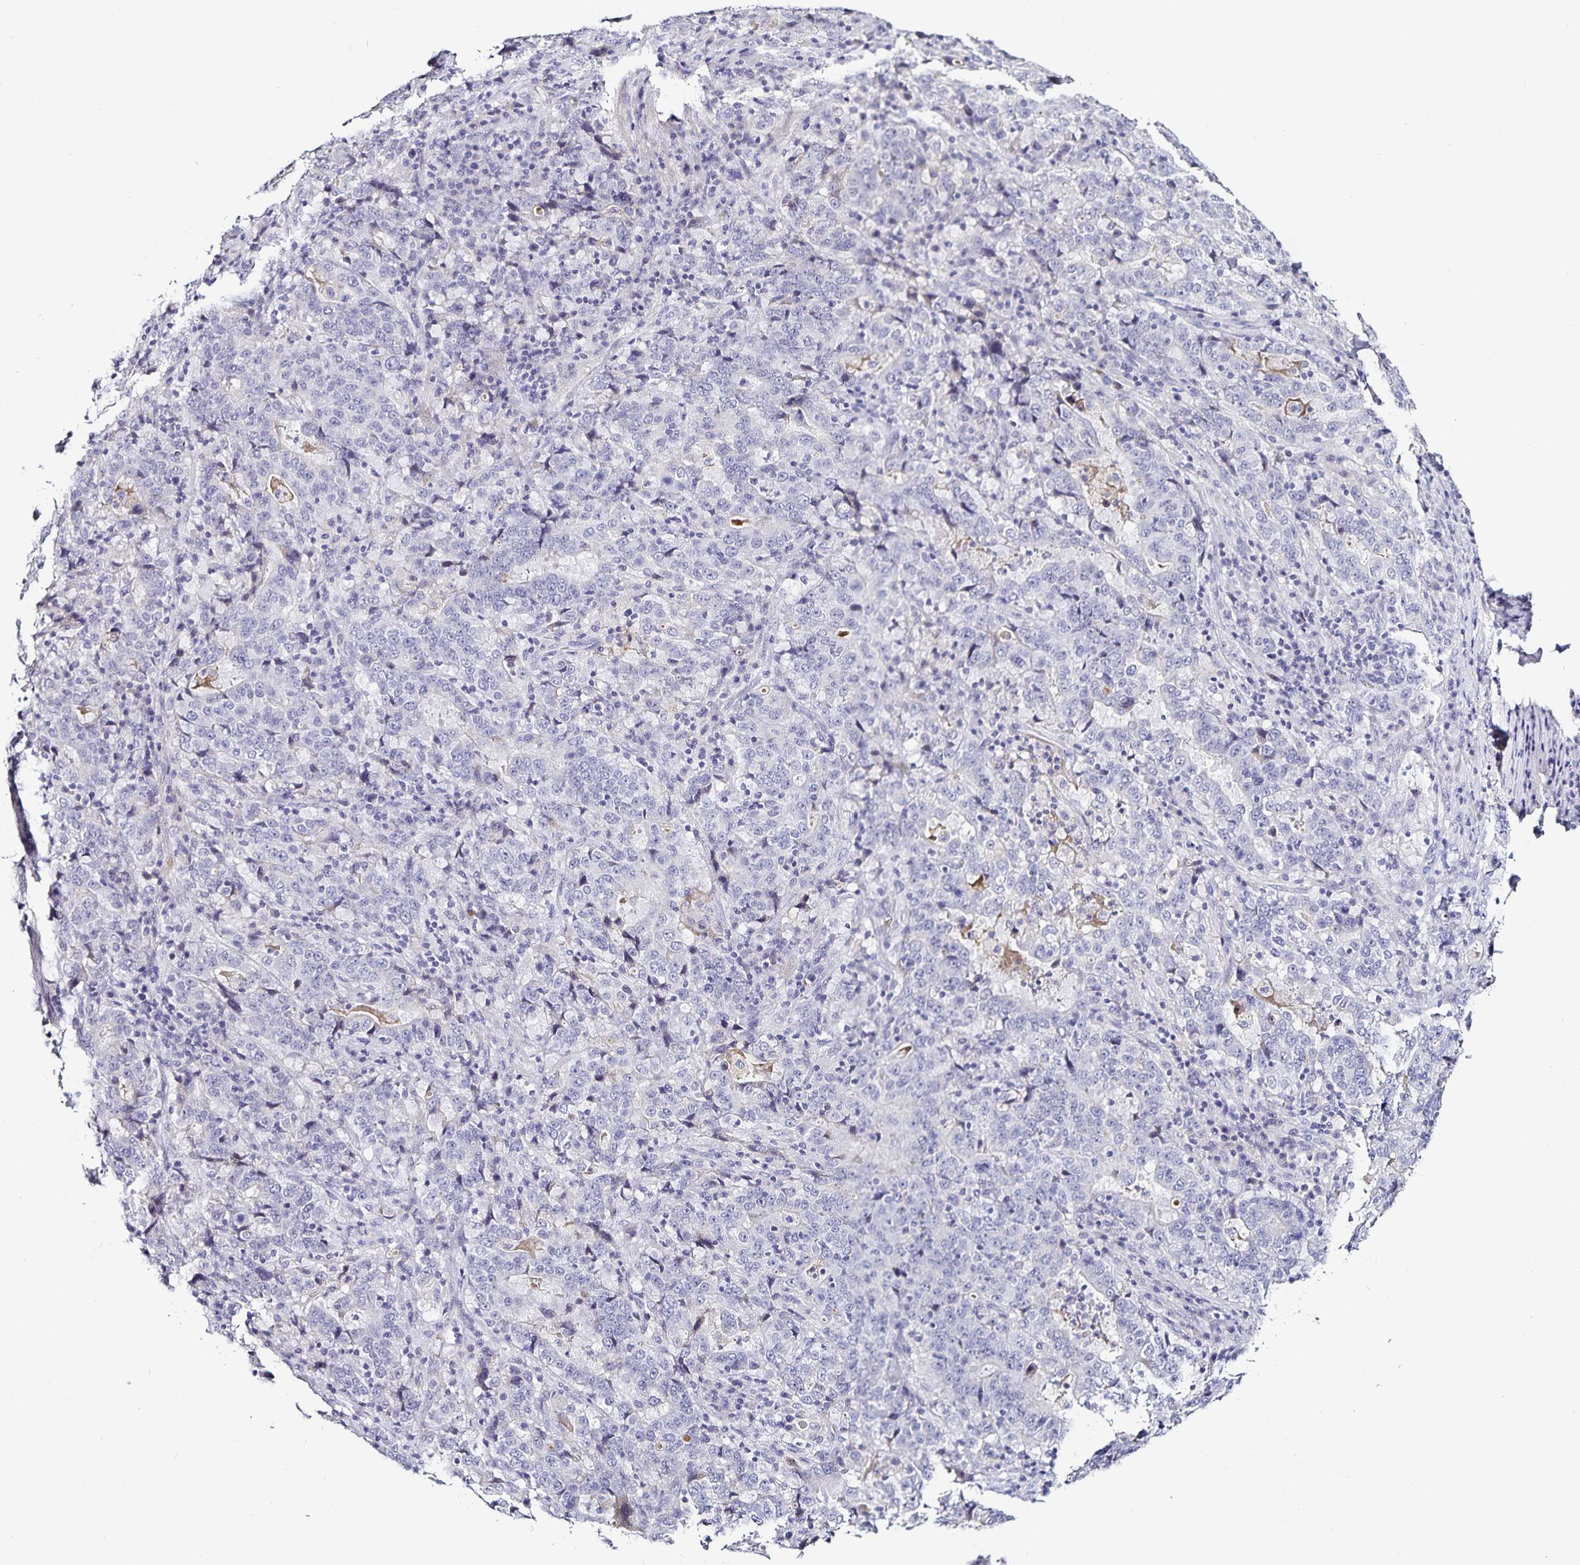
{"staining": {"intensity": "negative", "quantity": "none", "location": "none"}, "tissue": "stomach cancer", "cell_type": "Tumor cells", "image_type": "cancer", "snomed": [{"axis": "morphology", "description": "Normal tissue, NOS"}, {"axis": "morphology", "description": "Adenocarcinoma, NOS"}, {"axis": "topography", "description": "Stomach, upper"}, {"axis": "topography", "description": "Stomach"}], "caption": "Immunohistochemistry micrograph of human stomach cancer (adenocarcinoma) stained for a protein (brown), which demonstrates no staining in tumor cells. (Immunohistochemistry, brightfield microscopy, high magnification).", "gene": "TTR", "patient": {"sex": "male", "age": 59}}